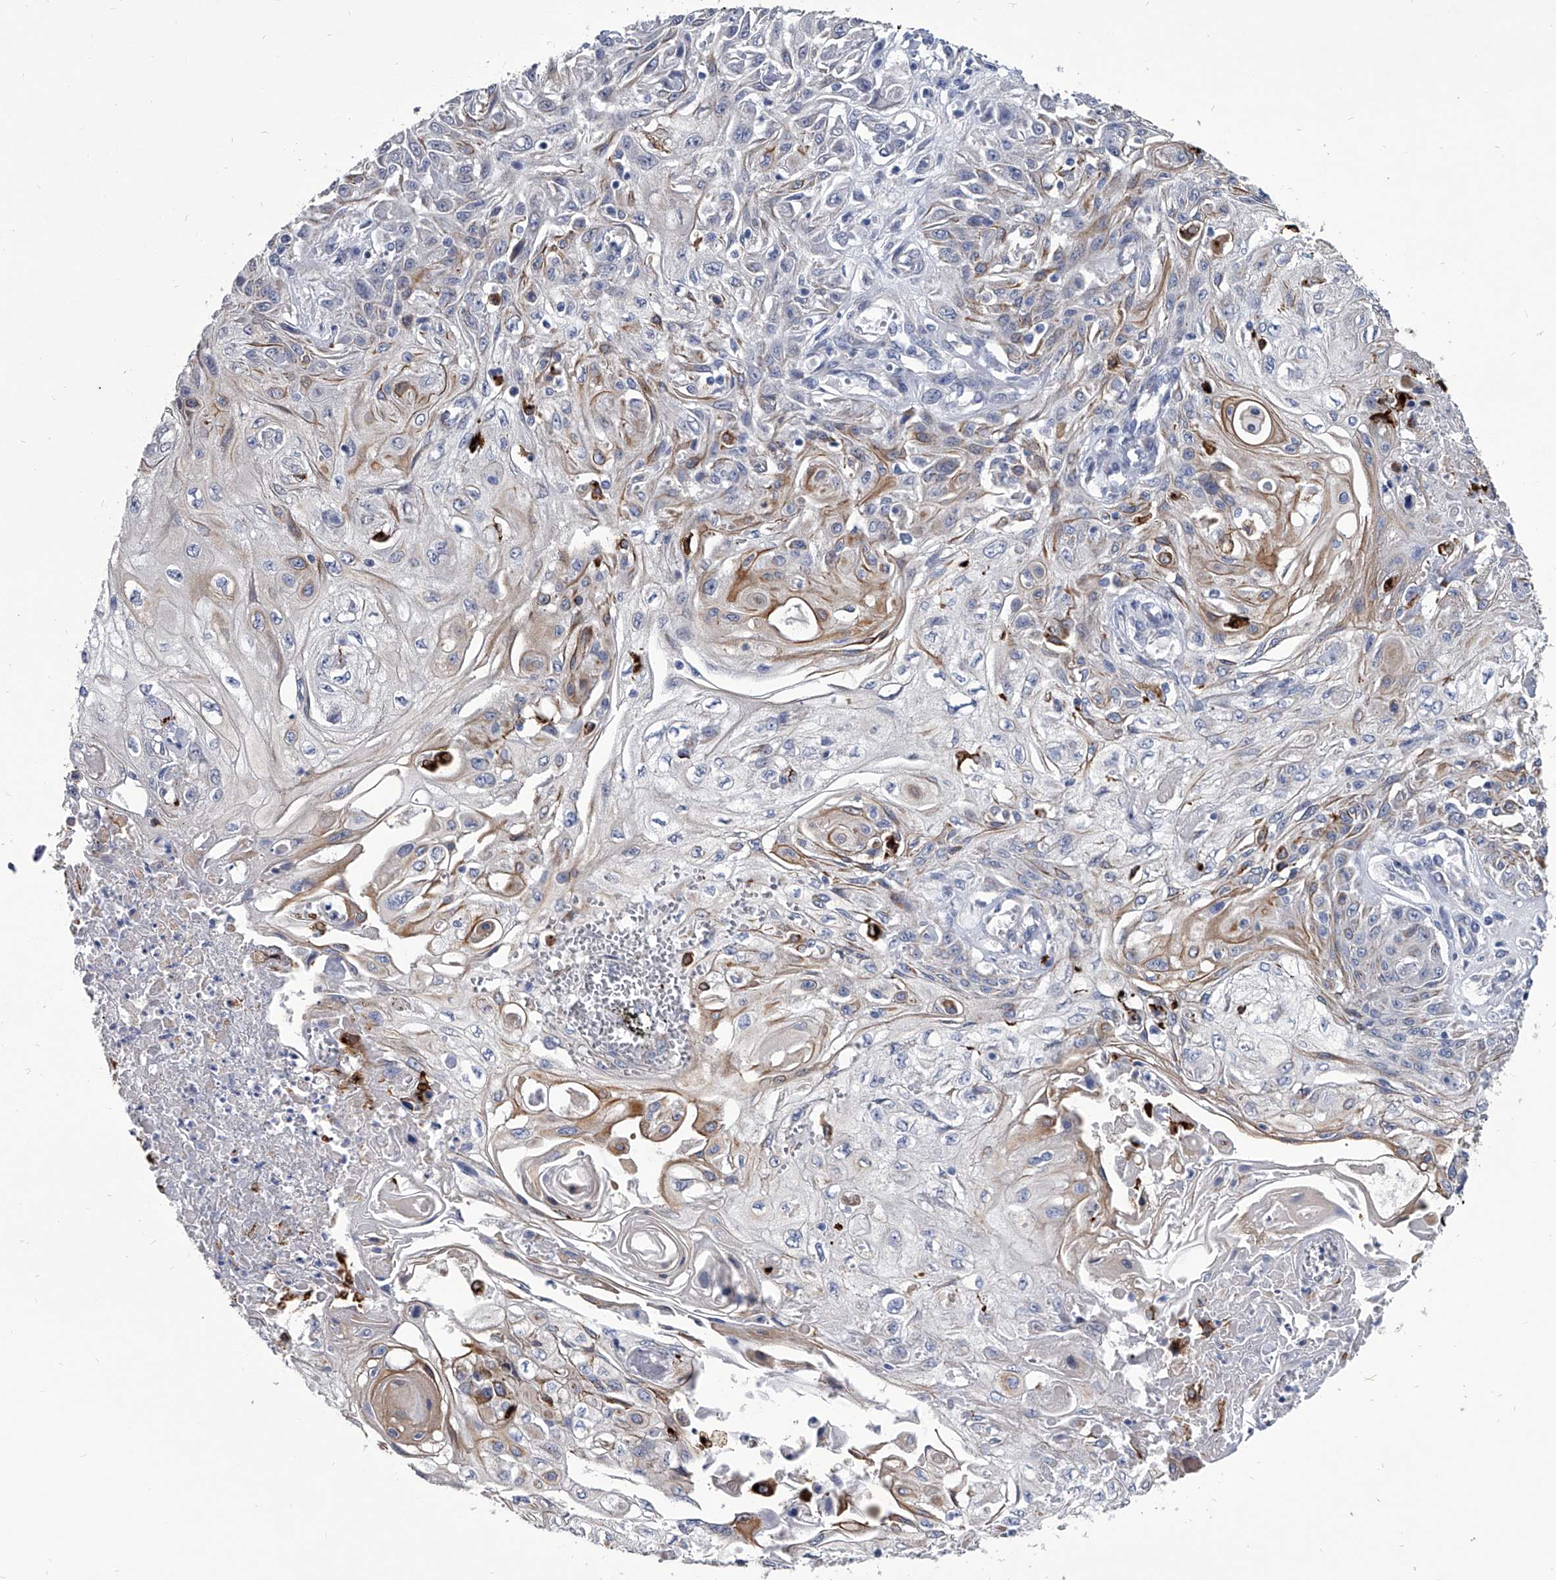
{"staining": {"intensity": "weak", "quantity": "25%-75%", "location": "cytoplasmic/membranous"}, "tissue": "skin cancer", "cell_type": "Tumor cells", "image_type": "cancer", "snomed": [{"axis": "morphology", "description": "Squamous cell carcinoma, NOS"}, {"axis": "morphology", "description": "Squamous cell carcinoma, metastatic, NOS"}, {"axis": "topography", "description": "Skin"}, {"axis": "topography", "description": "Lymph node"}], "caption": "Skin cancer (squamous cell carcinoma) stained with a protein marker displays weak staining in tumor cells.", "gene": "SPP1", "patient": {"sex": "male", "age": 75}}